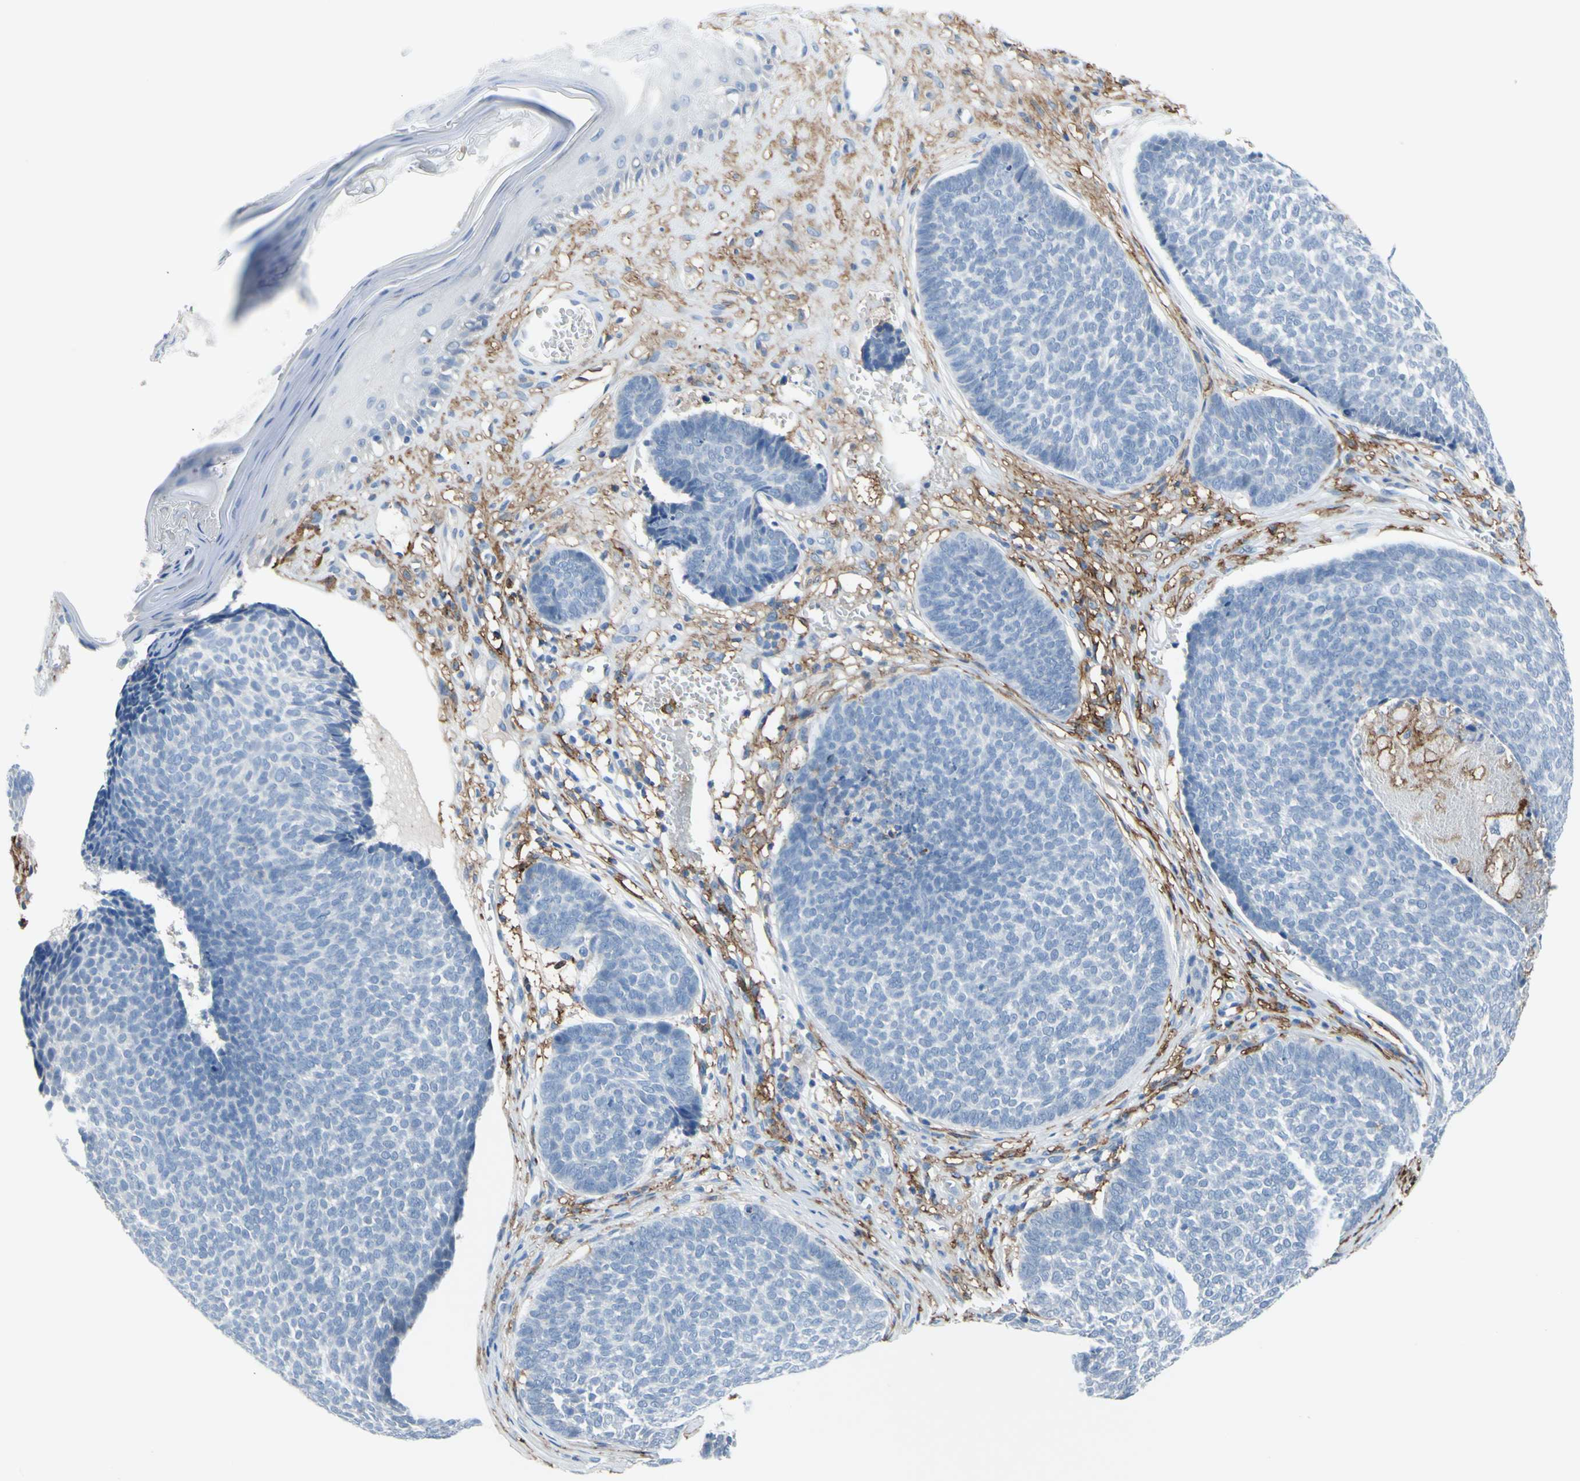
{"staining": {"intensity": "negative", "quantity": "none", "location": "none"}, "tissue": "skin cancer", "cell_type": "Tumor cells", "image_type": "cancer", "snomed": [{"axis": "morphology", "description": "Basal cell carcinoma"}, {"axis": "topography", "description": "Skin"}], "caption": "Immunohistochemical staining of skin basal cell carcinoma exhibits no significant staining in tumor cells. Nuclei are stained in blue.", "gene": "FCGR2A", "patient": {"sex": "male", "age": 84}}